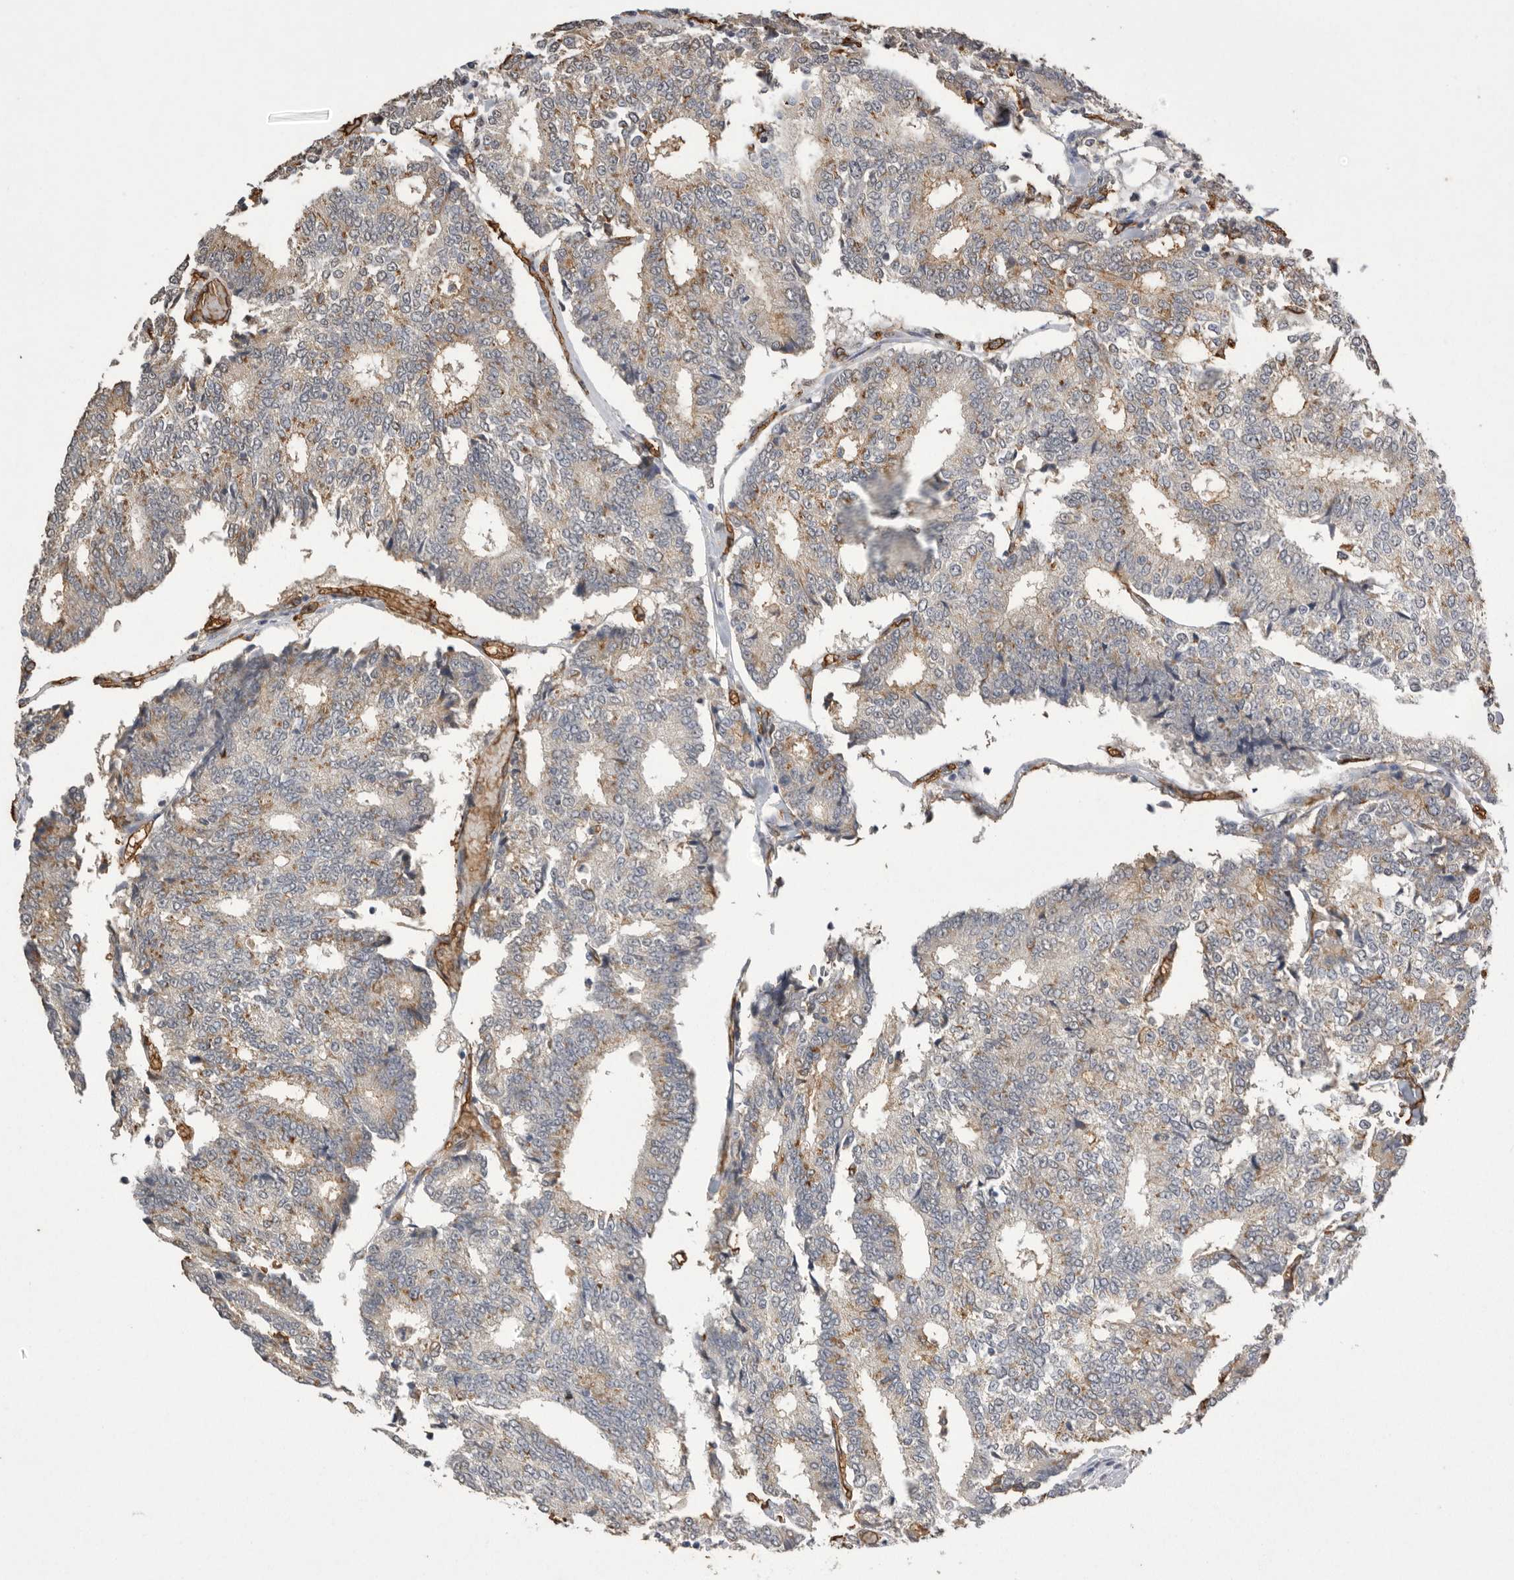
{"staining": {"intensity": "weak", "quantity": "<25%", "location": "cytoplasmic/membranous"}, "tissue": "prostate cancer", "cell_type": "Tumor cells", "image_type": "cancer", "snomed": [{"axis": "morphology", "description": "Normal tissue, NOS"}, {"axis": "morphology", "description": "Adenocarcinoma, High grade"}, {"axis": "topography", "description": "Prostate"}, {"axis": "topography", "description": "Seminal veicle"}], "caption": "This is an IHC histopathology image of human prostate high-grade adenocarcinoma. There is no expression in tumor cells.", "gene": "IL27", "patient": {"sex": "male", "age": 55}}